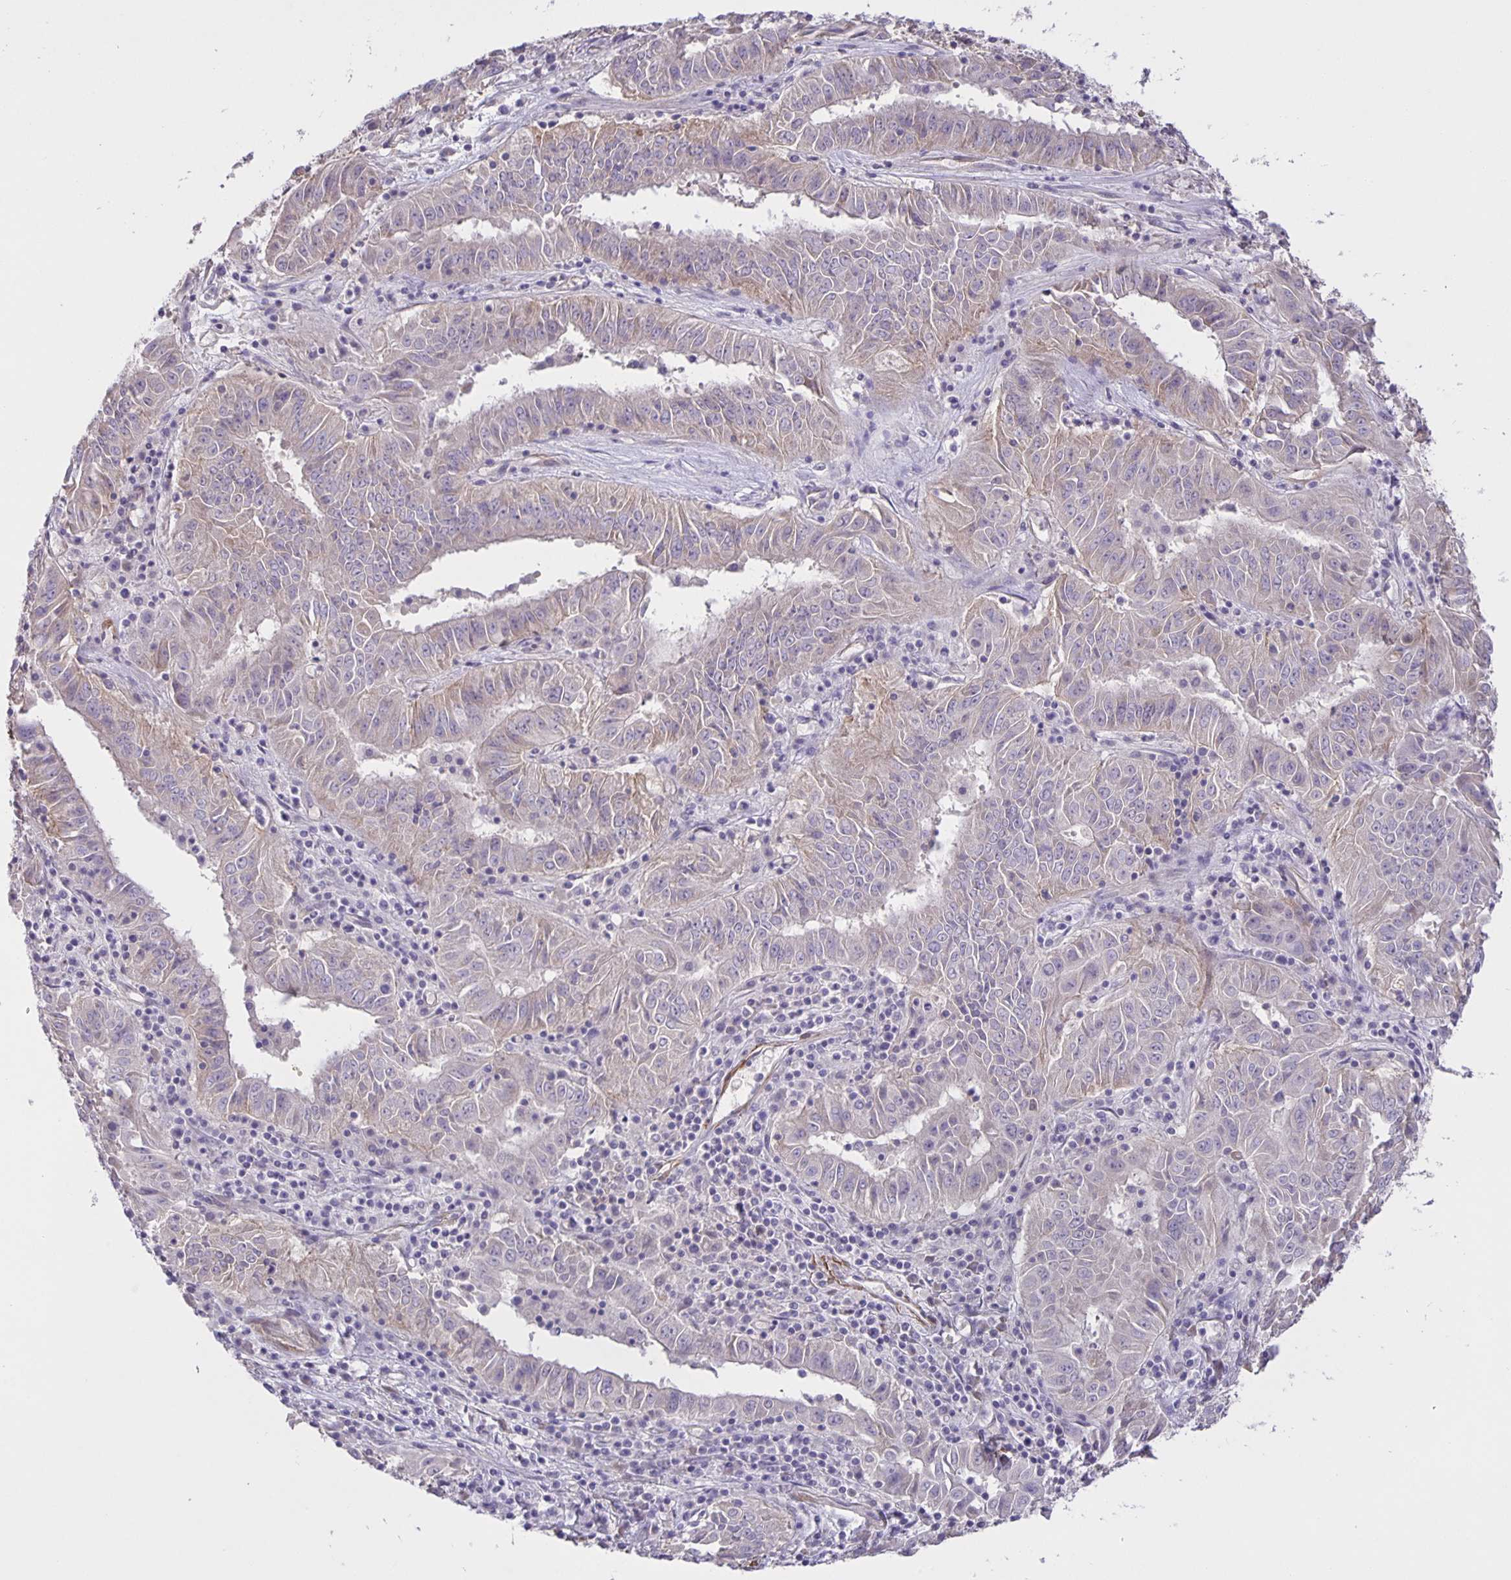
{"staining": {"intensity": "negative", "quantity": "none", "location": "none"}, "tissue": "pancreatic cancer", "cell_type": "Tumor cells", "image_type": "cancer", "snomed": [{"axis": "morphology", "description": "Adenocarcinoma, NOS"}, {"axis": "topography", "description": "Pancreas"}], "caption": "Immunohistochemistry (IHC) image of neoplastic tissue: human pancreatic adenocarcinoma stained with DAB (3,3'-diaminobenzidine) displays no significant protein positivity in tumor cells.", "gene": "SRCIN1", "patient": {"sex": "male", "age": 63}}